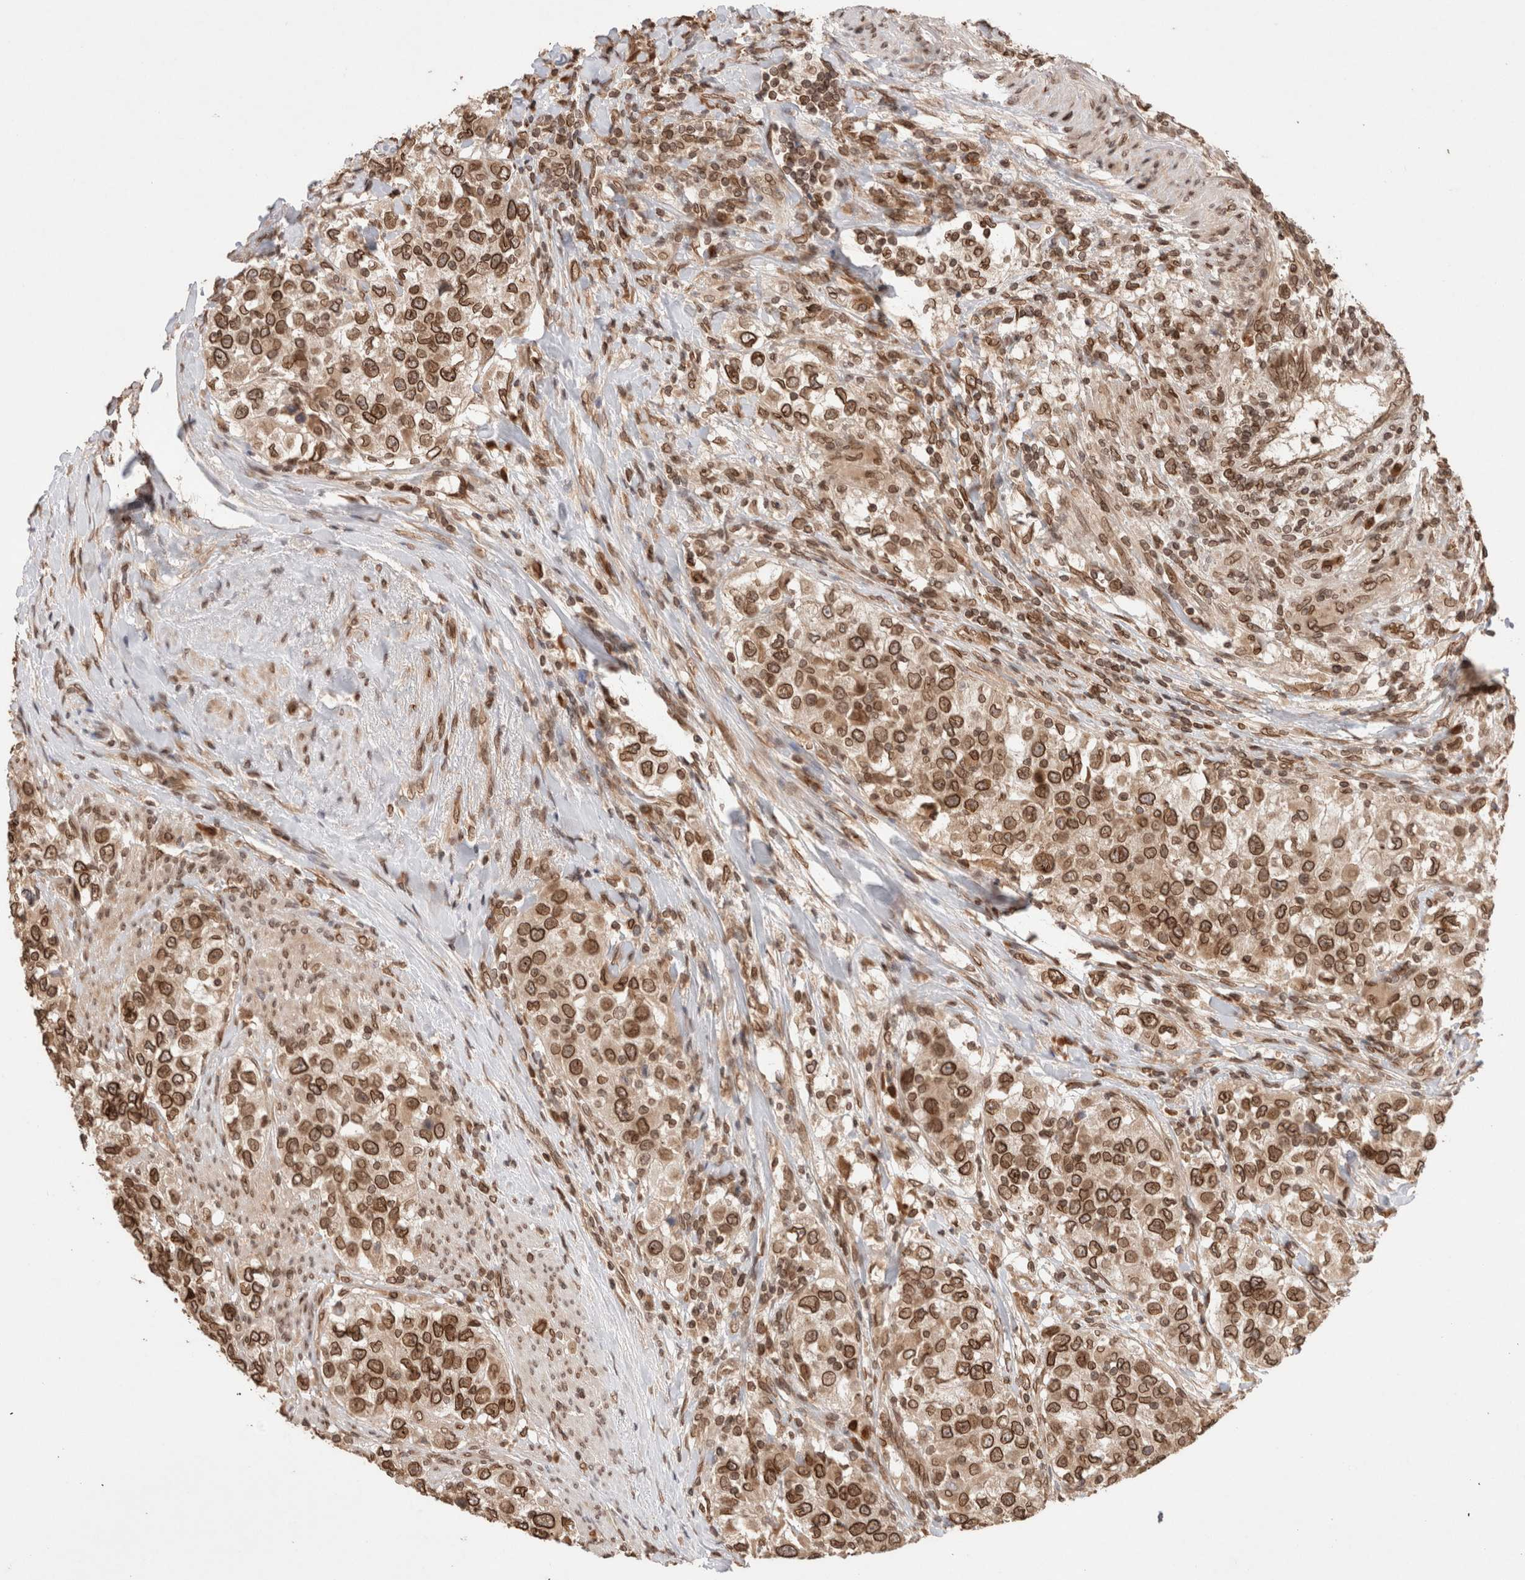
{"staining": {"intensity": "strong", "quantity": ">75%", "location": "cytoplasmic/membranous,nuclear"}, "tissue": "urothelial cancer", "cell_type": "Tumor cells", "image_type": "cancer", "snomed": [{"axis": "morphology", "description": "Urothelial carcinoma, High grade"}, {"axis": "topography", "description": "Urinary bladder"}], "caption": "Tumor cells display high levels of strong cytoplasmic/membranous and nuclear positivity in approximately >75% of cells in human urothelial carcinoma (high-grade). (DAB (3,3'-diaminobenzidine) IHC, brown staining for protein, blue staining for nuclei).", "gene": "TPR", "patient": {"sex": "female", "age": 80}}